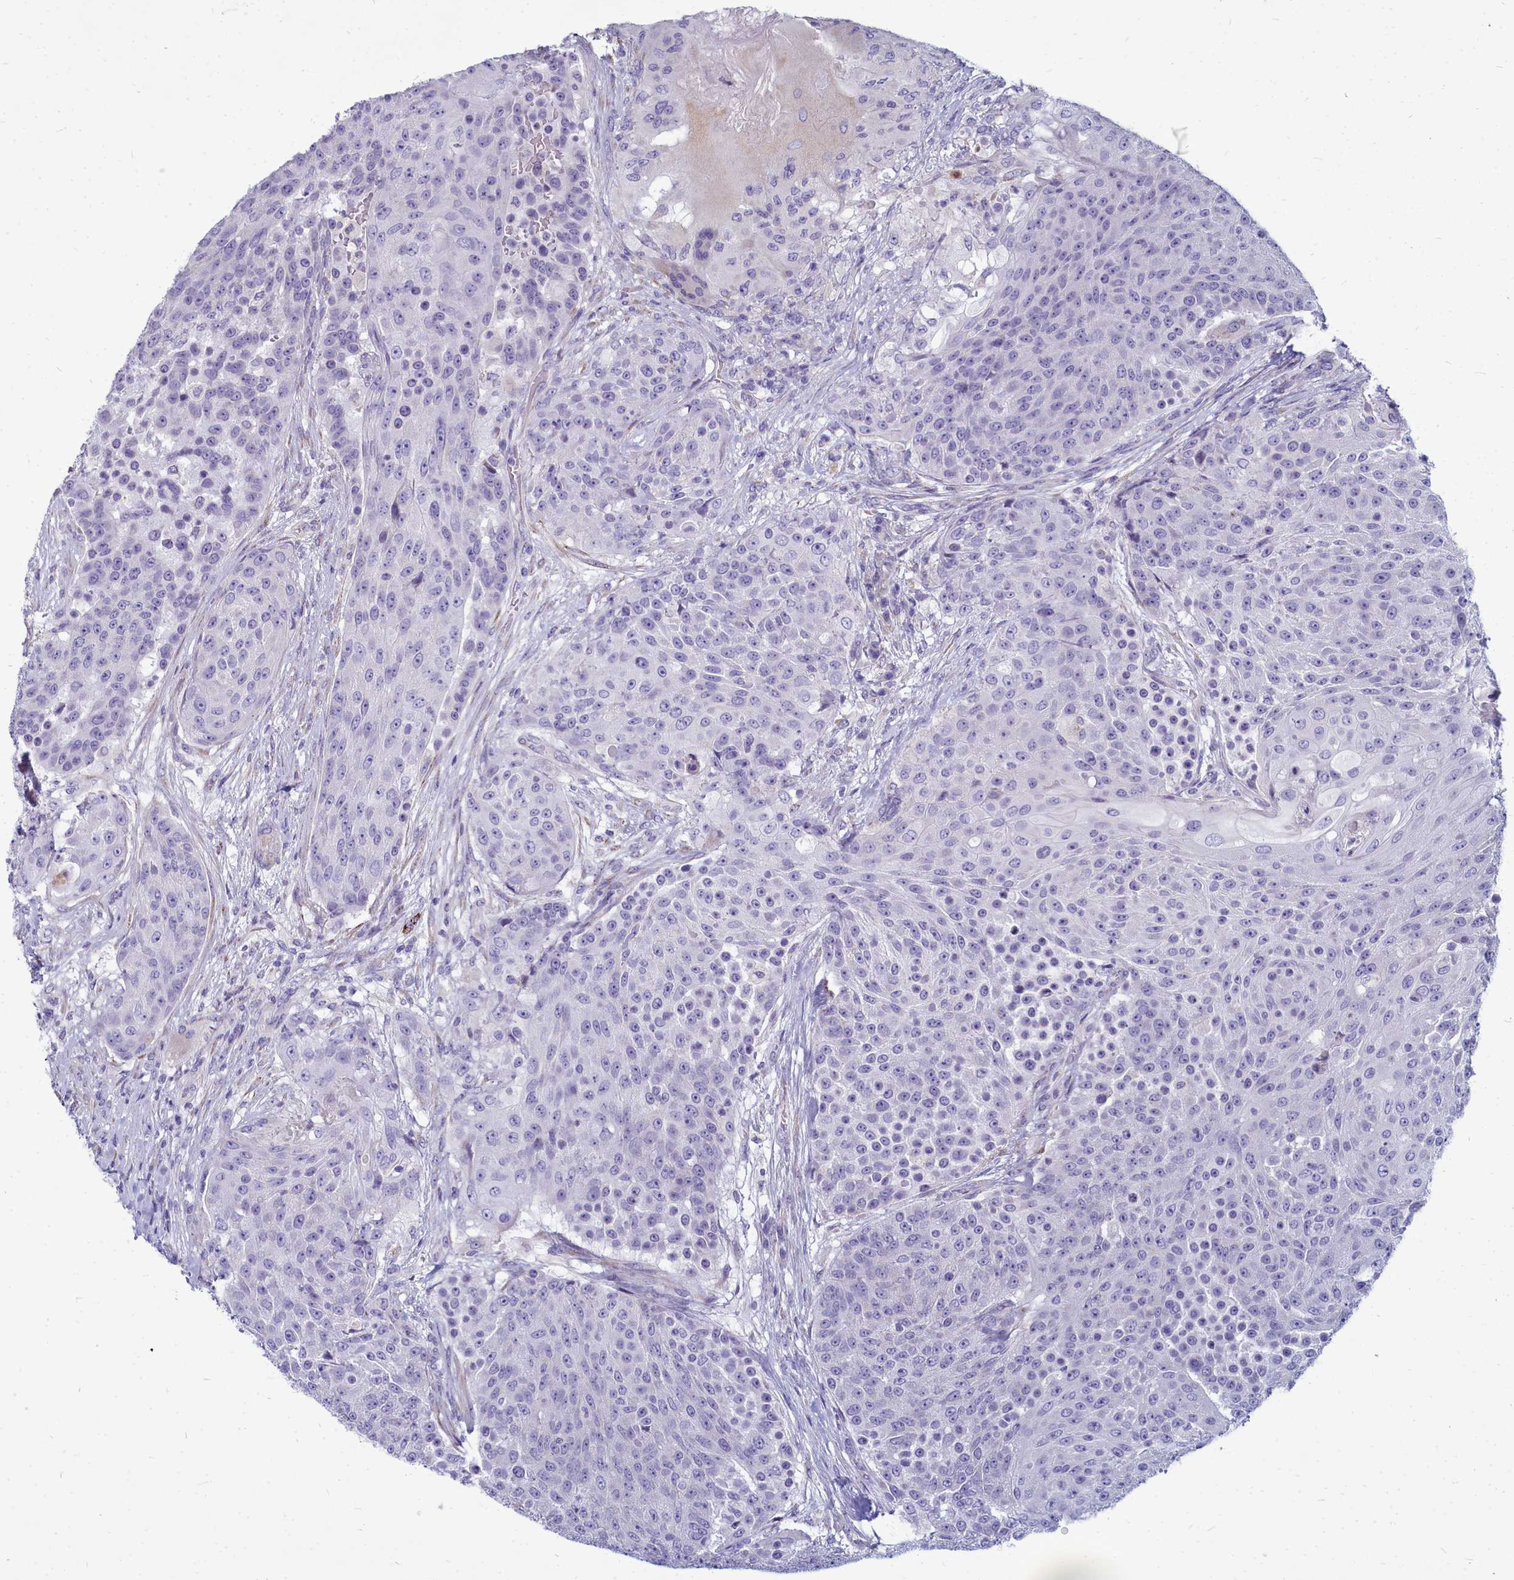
{"staining": {"intensity": "negative", "quantity": "none", "location": "none"}, "tissue": "urothelial cancer", "cell_type": "Tumor cells", "image_type": "cancer", "snomed": [{"axis": "morphology", "description": "Urothelial carcinoma, High grade"}, {"axis": "topography", "description": "Urinary bladder"}], "caption": "Immunohistochemistry image of neoplastic tissue: human high-grade urothelial carcinoma stained with DAB (3,3'-diaminobenzidine) displays no significant protein expression in tumor cells. (Brightfield microscopy of DAB immunohistochemistry (IHC) at high magnification).", "gene": "SMPD4", "patient": {"sex": "female", "age": 63}}